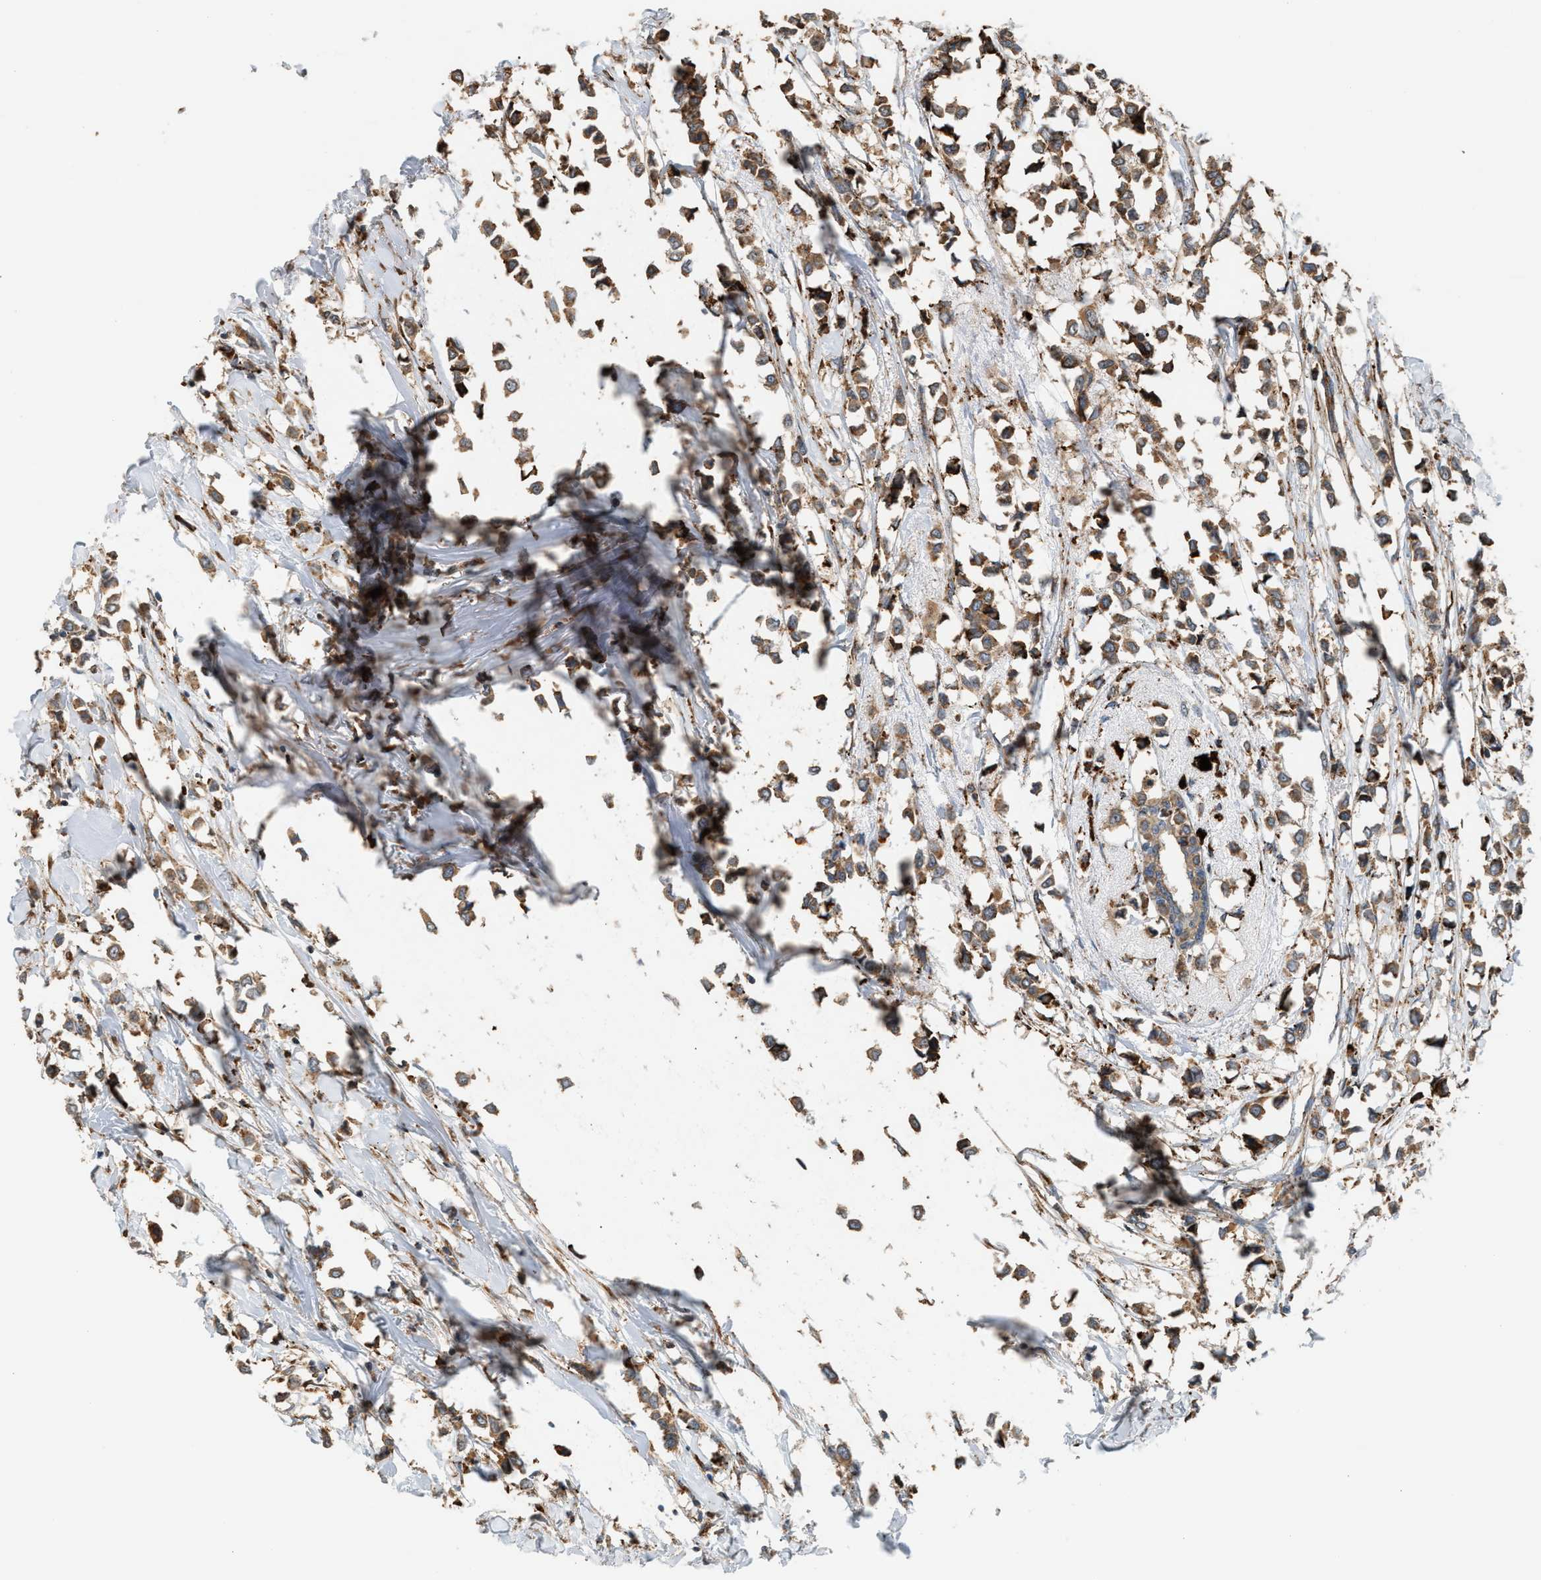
{"staining": {"intensity": "moderate", "quantity": ">75%", "location": "cytoplasmic/membranous"}, "tissue": "breast cancer", "cell_type": "Tumor cells", "image_type": "cancer", "snomed": [{"axis": "morphology", "description": "Lobular carcinoma"}, {"axis": "topography", "description": "Breast"}], "caption": "Tumor cells reveal medium levels of moderate cytoplasmic/membranous staining in about >75% of cells in breast lobular carcinoma. (brown staining indicates protein expression, while blue staining denotes nuclei).", "gene": "BAIAP2L1", "patient": {"sex": "female", "age": 51}}